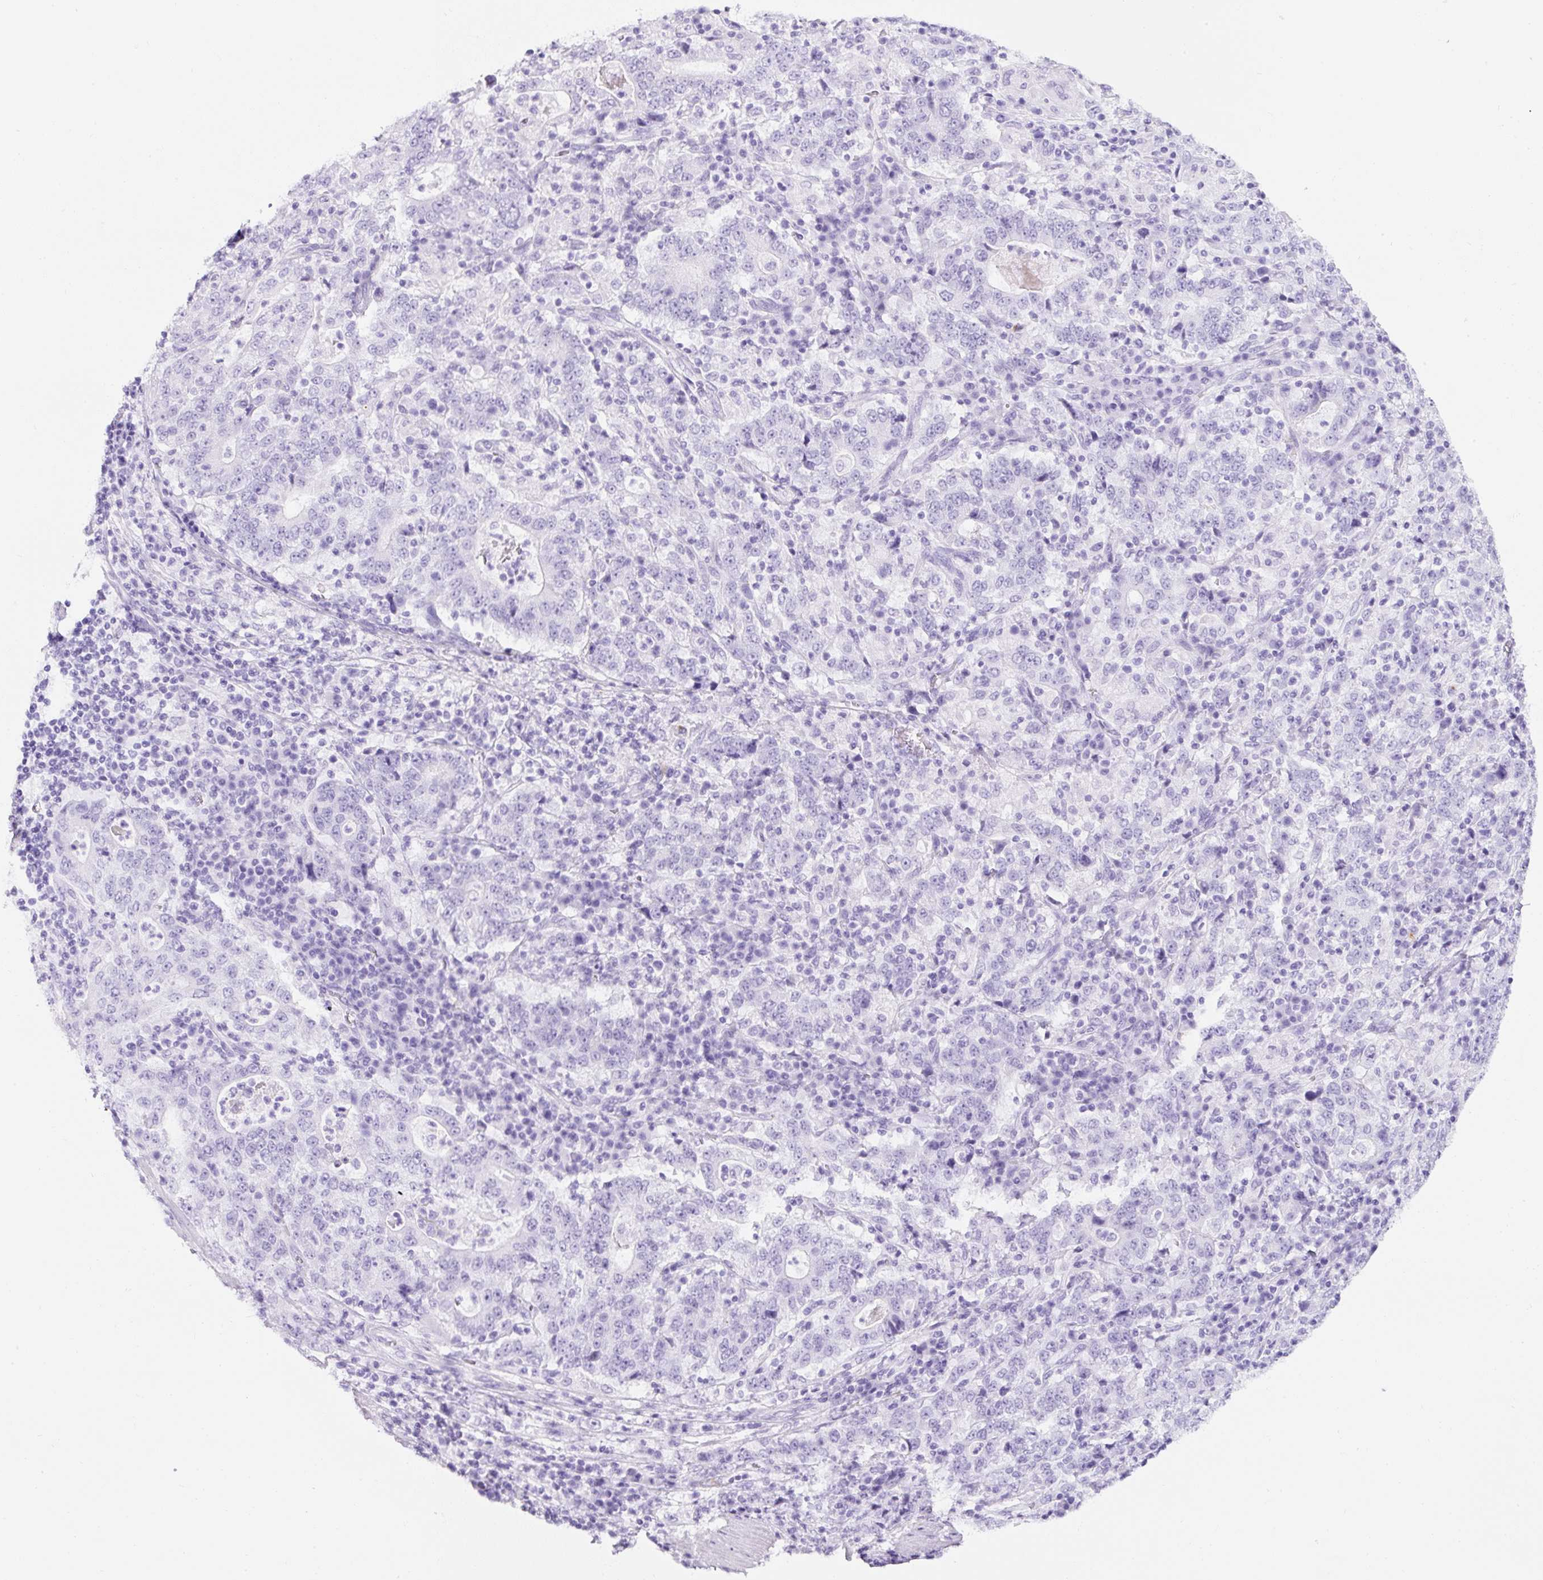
{"staining": {"intensity": "negative", "quantity": "none", "location": "none"}, "tissue": "stomach cancer", "cell_type": "Tumor cells", "image_type": "cancer", "snomed": [{"axis": "morphology", "description": "Normal tissue, NOS"}, {"axis": "morphology", "description": "Adenocarcinoma, NOS"}, {"axis": "topography", "description": "Stomach, upper"}, {"axis": "topography", "description": "Stomach"}], "caption": "Tumor cells are negative for protein expression in human stomach adenocarcinoma.", "gene": "TMEM200B", "patient": {"sex": "male", "age": 59}}